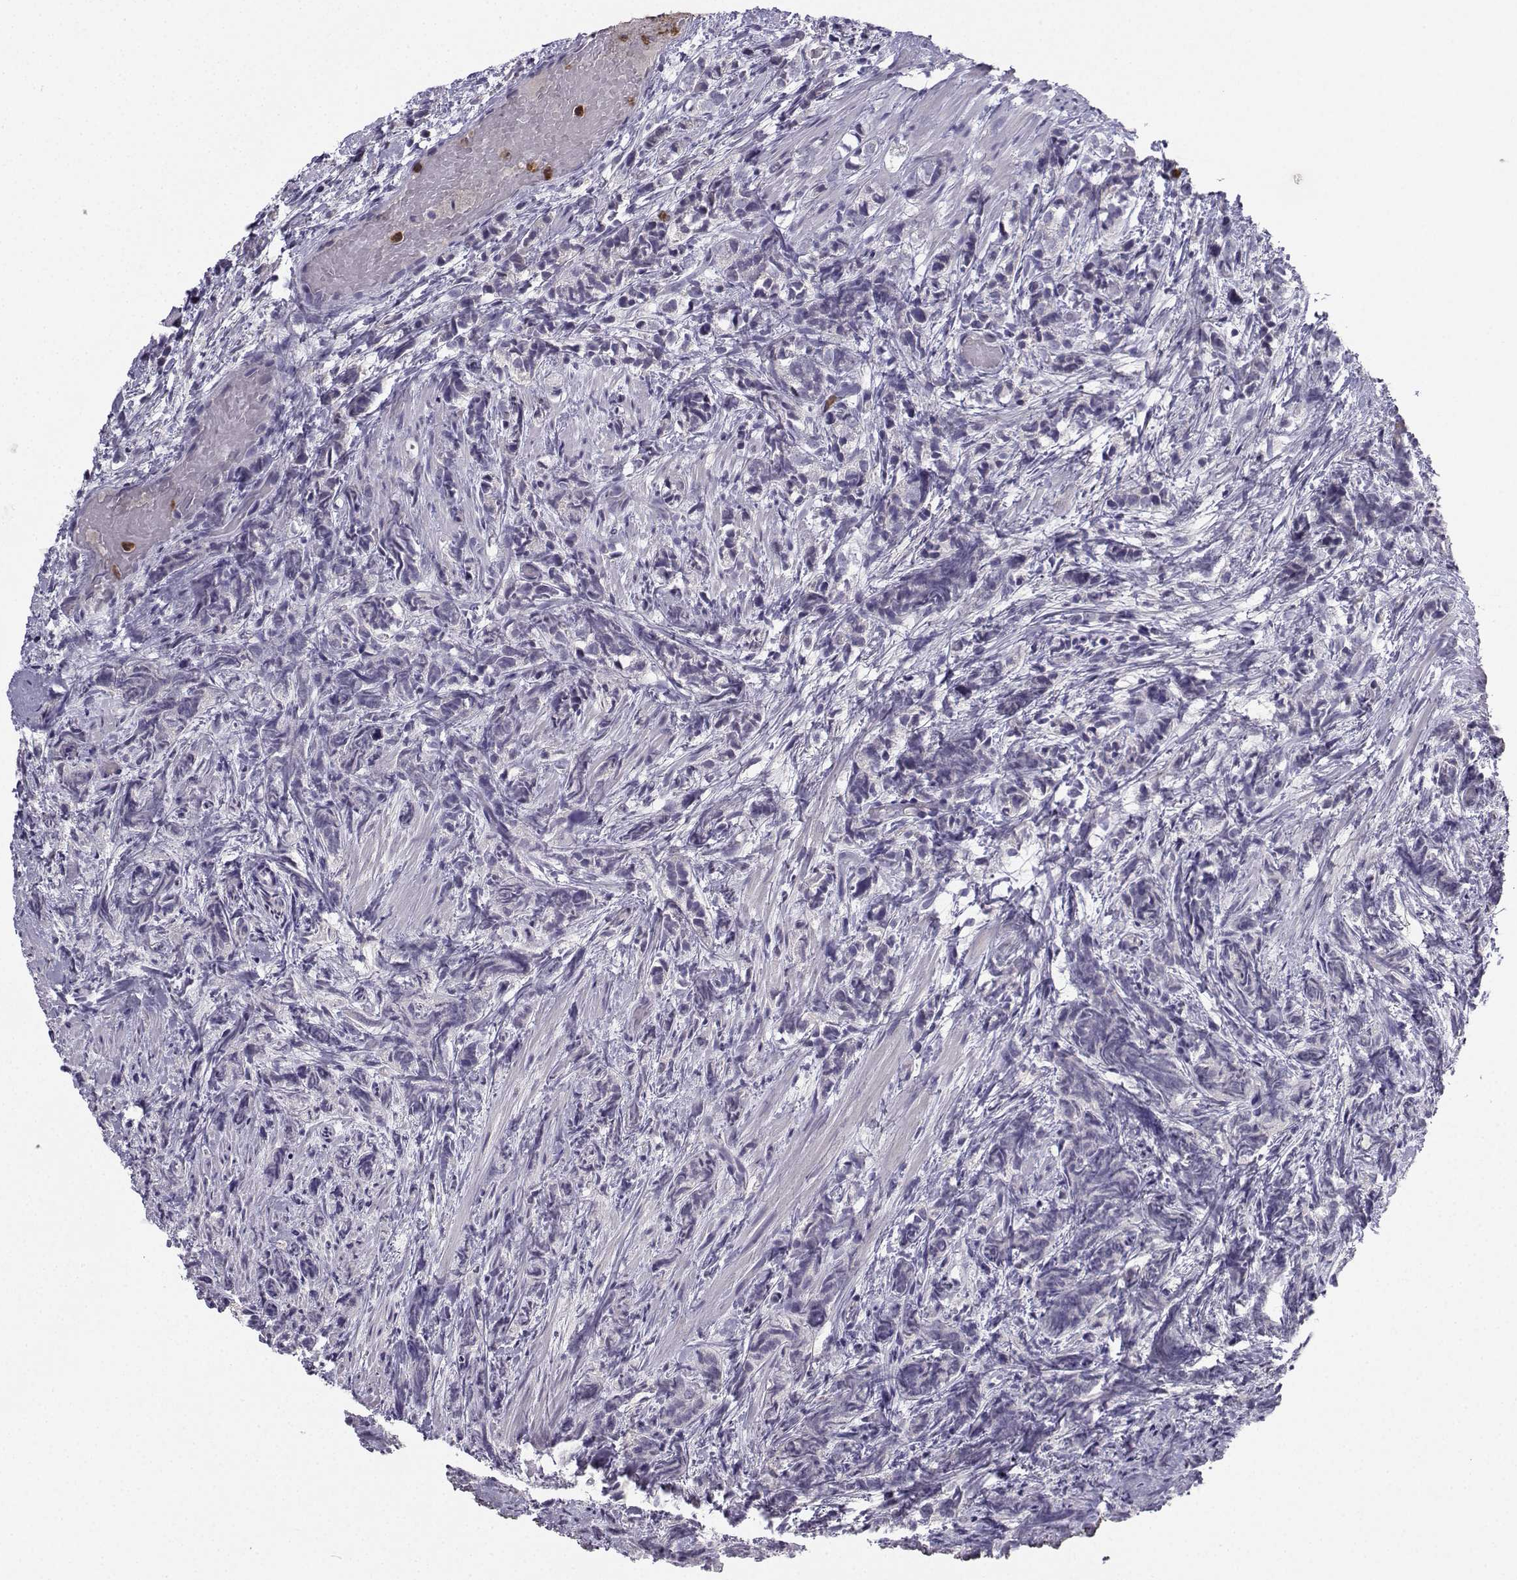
{"staining": {"intensity": "negative", "quantity": "none", "location": "none"}, "tissue": "prostate cancer", "cell_type": "Tumor cells", "image_type": "cancer", "snomed": [{"axis": "morphology", "description": "Adenocarcinoma, High grade"}, {"axis": "topography", "description": "Prostate"}], "caption": "A photomicrograph of human prostate cancer (adenocarcinoma (high-grade)) is negative for staining in tumor cells.", "gene": "CALY", "patient": {"sex": "male", "age": 53}}